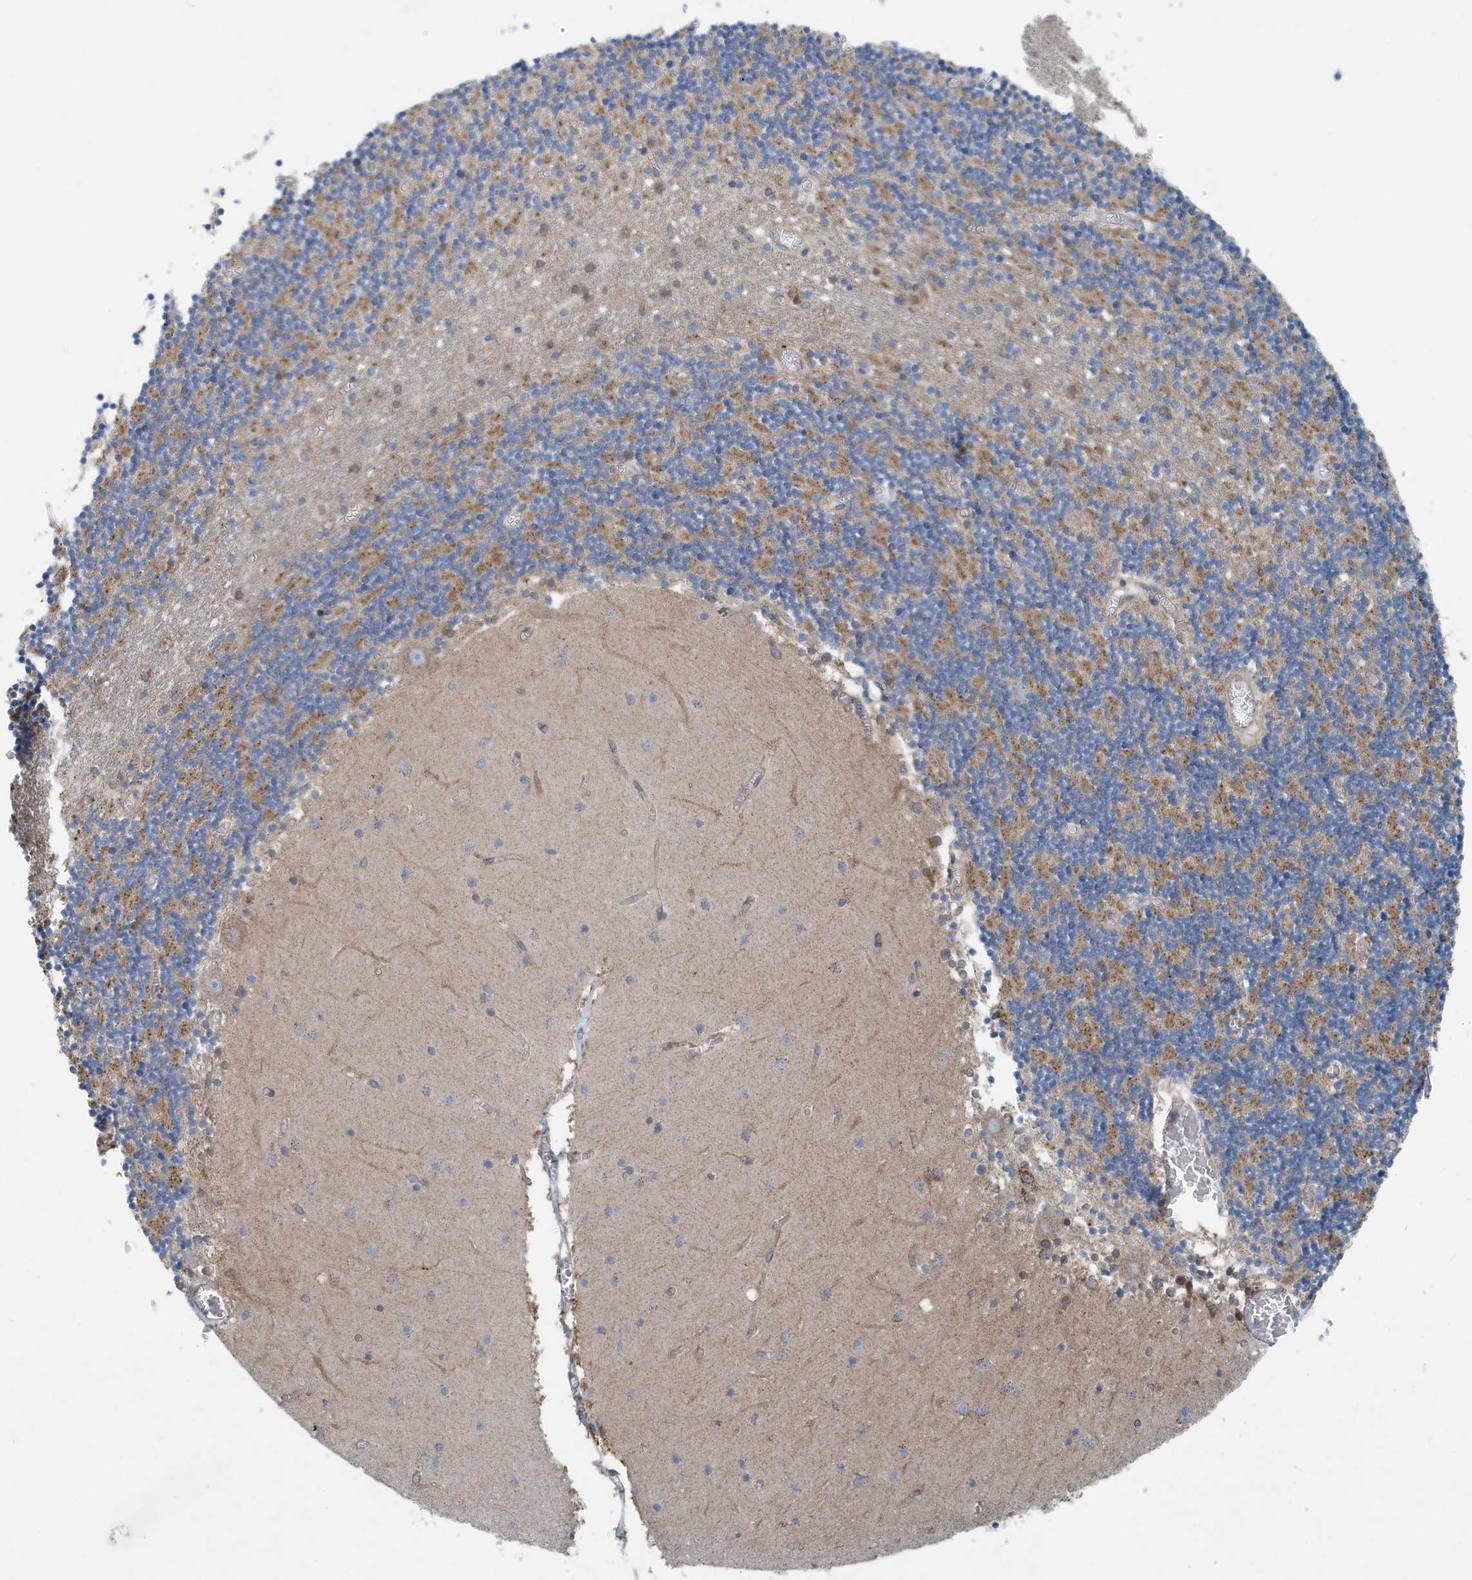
{"staining": {"intensity": "moderate", "quantity": "25%-75%", "location": "cytoplasmic/membranous"}, "tissue": "cerebellum", "cell_type": "Cells in granular layer", "image_type": "normal", "snomed": [{"axis": "morphology", "description": "Normal tissue, NOS"}, {"axis": "topography", "description": "Cerebellum"}], "caption": "Immunohistochemistry photomicrograph of normal cerebellum: human cerebellum stained using IHC exhibits medium levels of moderate protein expression localized specifically in the cytoplasmic/membranous of cells in granular layer, appearing as a cytoplasmic/membranous brown color.", "gene": "PPM1M", "patient": {"sex": "female", "age": 28}}